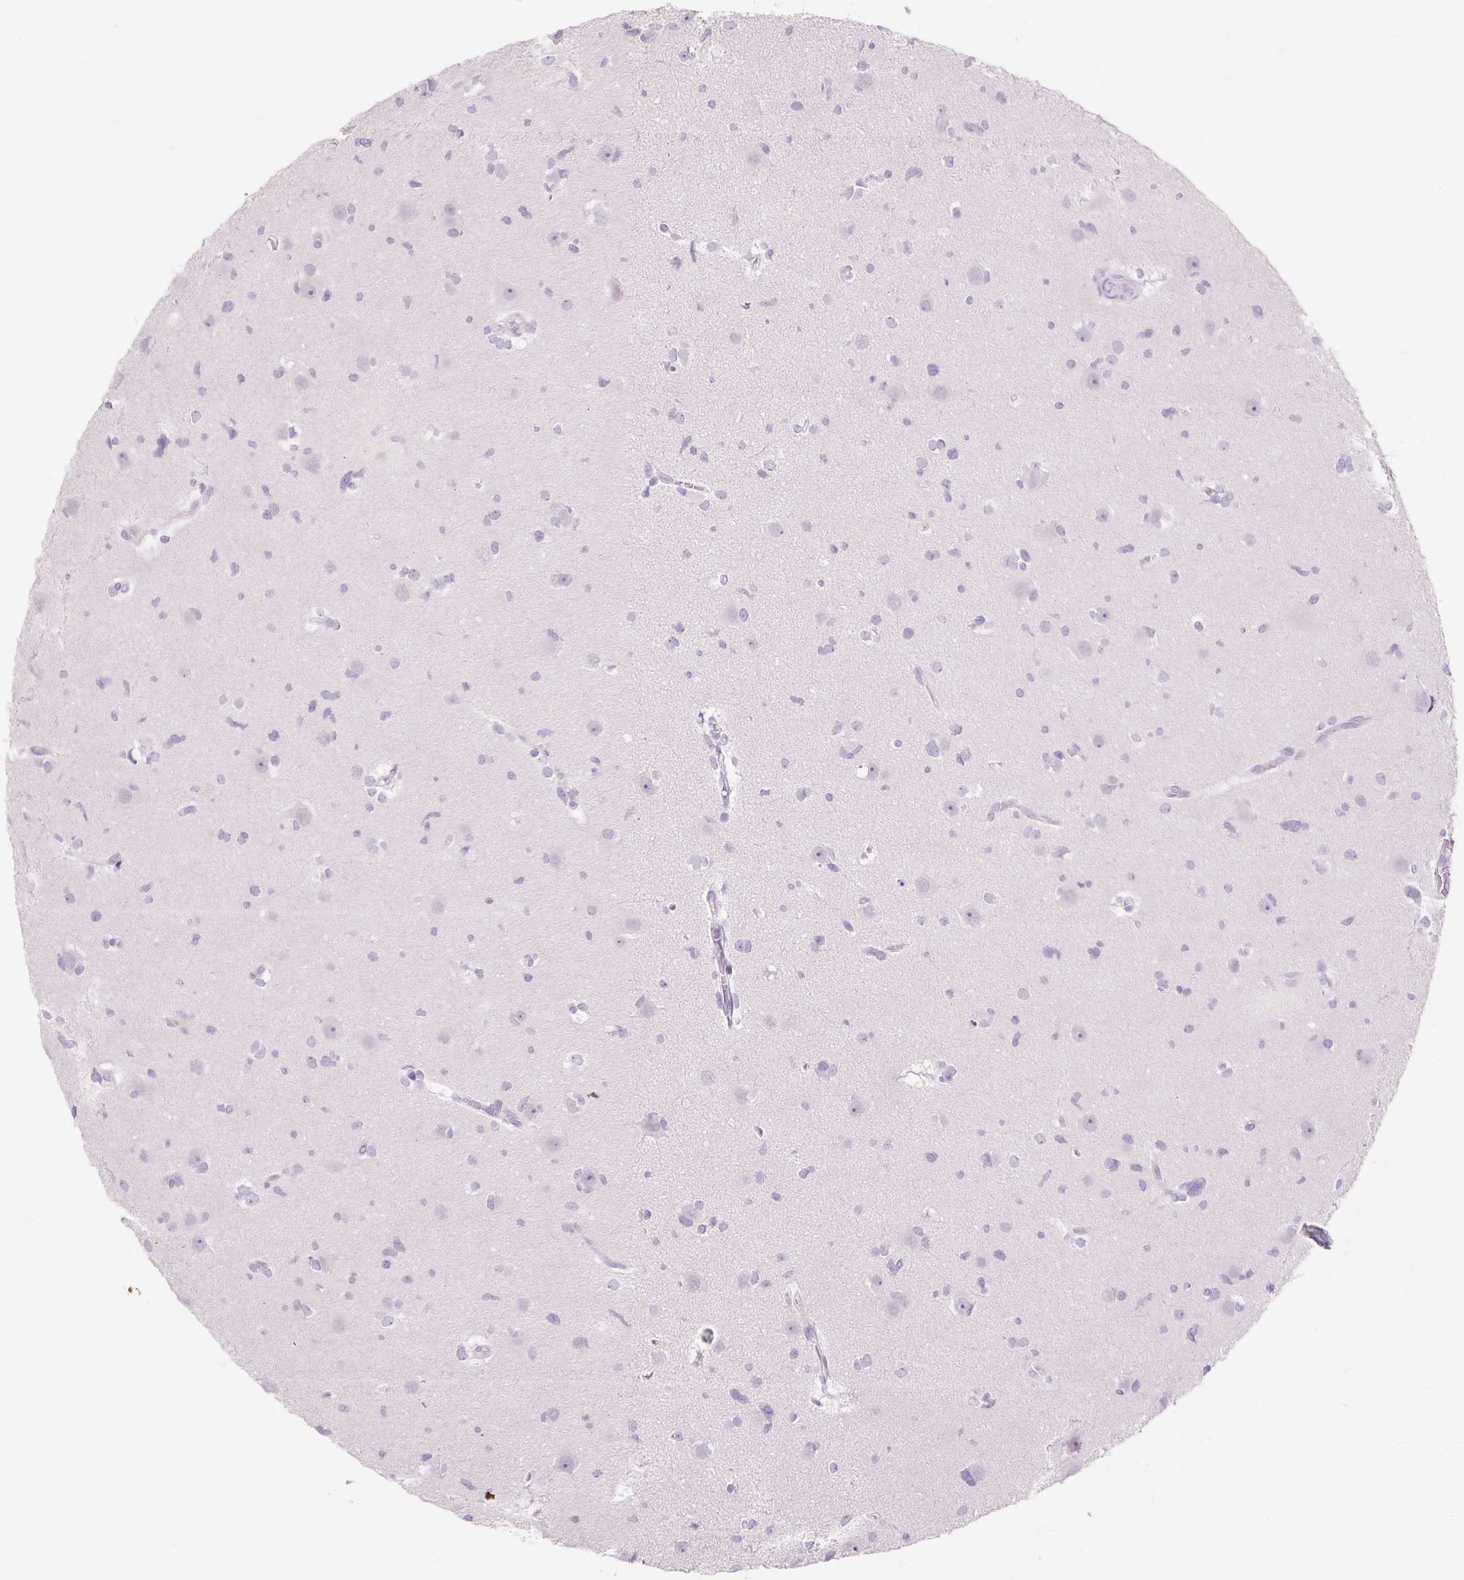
{"staining": {"intensity": "negative", "quantity": "none", "location": "none"}, "tissue": "glioma", "cell_type": "Tumor cells", "image_type": "cancer", "snomed": [{"axis": "morphology", "description": "Glioma, malignant, High grade"}, {"axis": "topography", "description": "Brain"}], "caption": "Glioma was stained to show a protein in brown. There is no significant positivity in tumor cells.", "gene": "IRX2", "patient": {"sex": "male", "age": 23}}